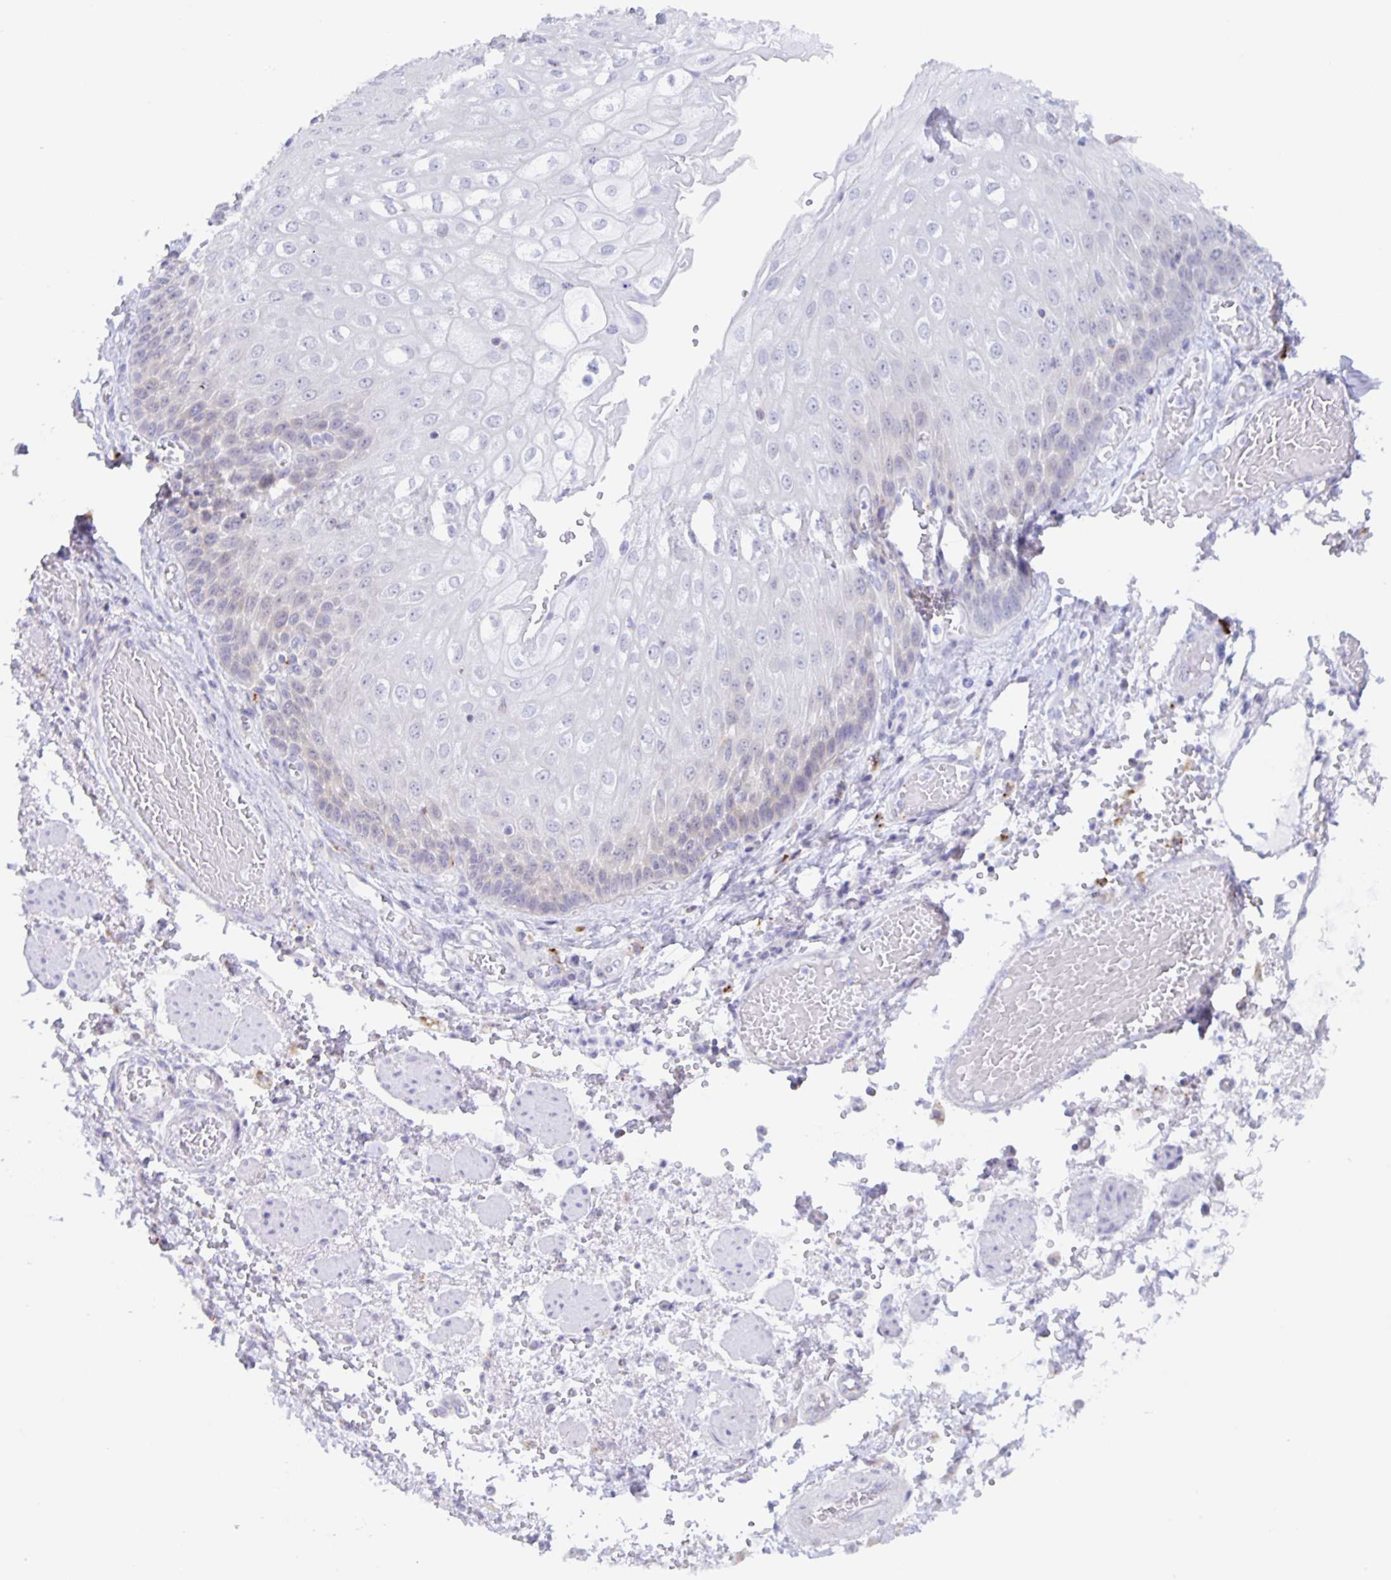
{"staining": {"intensity": "negative", "quantity": "none", "location": "none"}, "tissue": "esophagus", "cell_type": "Squamous epithelial cells", "image_type": "normal", "snomed": [{"axis": "morphology", "description": "Normal tissue, NOS"}, {"axis": "morphology", "description": "Adenocarcinoma, NOS"}, {"axis": "topography", "description": "Esophagus"}], "caption": "A photomicrograph of esophagus stained for a protein displays no brown staining in squamous epithelial cells.", "gene": "LIPA", "patient": {"sex": "male", "age": 81}}